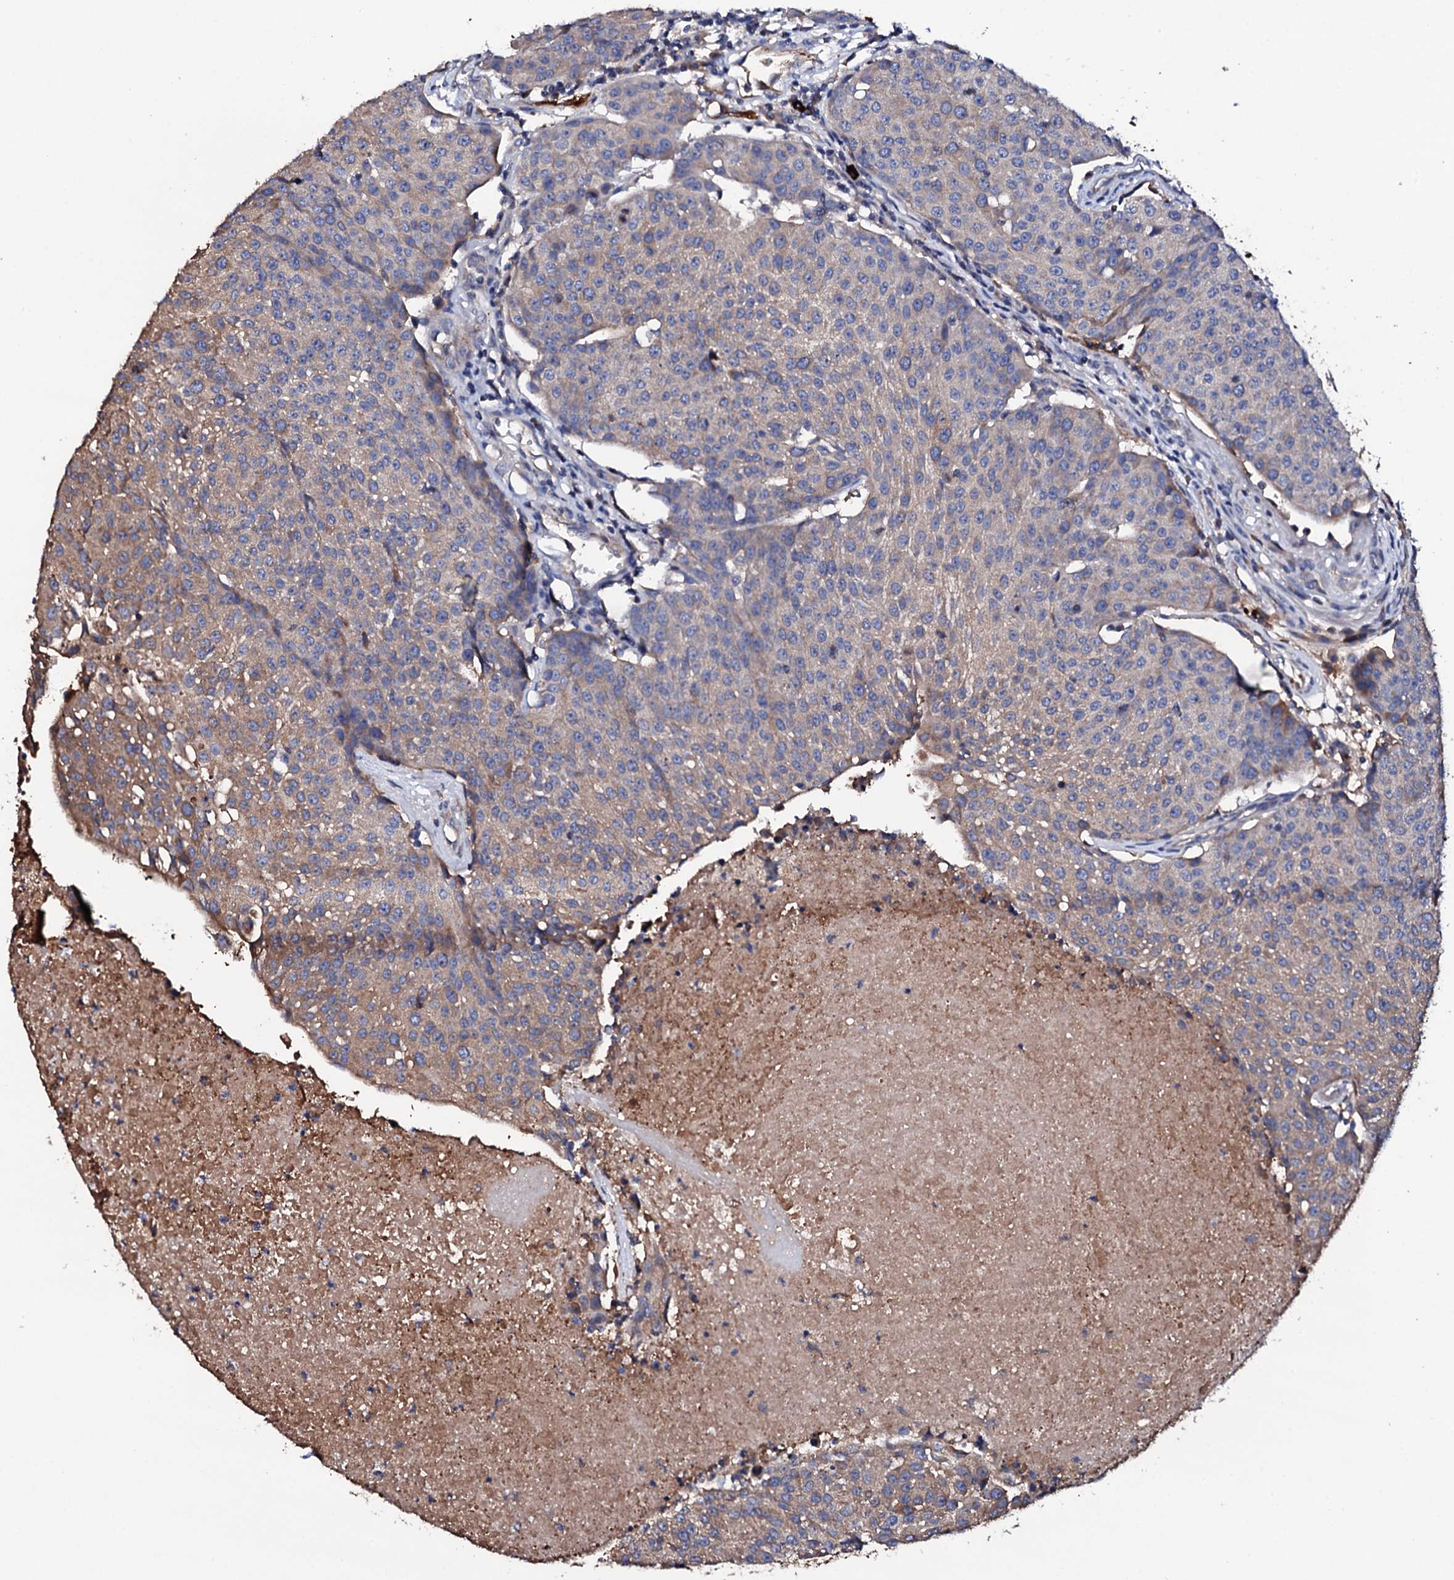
{"staining": {"intensity": "weak", "quantity": "25%-75%", "location": "cytoplasmic/membranous"}, "tissue": "urothelial cancer", "cell_type": "Tumor cells", "image_type": "cancer", "snomed": [{"axis": "morphology", "description": "Urothelial carcinoma, High grade"}, {"axis": "topography", "description": "Urinary bladder"}], "caption": "Approximately 25%-75% of tumor cells in human urothelial carcinoma (high-grade) reveal weak cytoplasmic/membranous protein expression as visualized by brown immunohistochemical staining.", "gene": "TCAF2", "patient": {"sex": "female", "age": 85}}